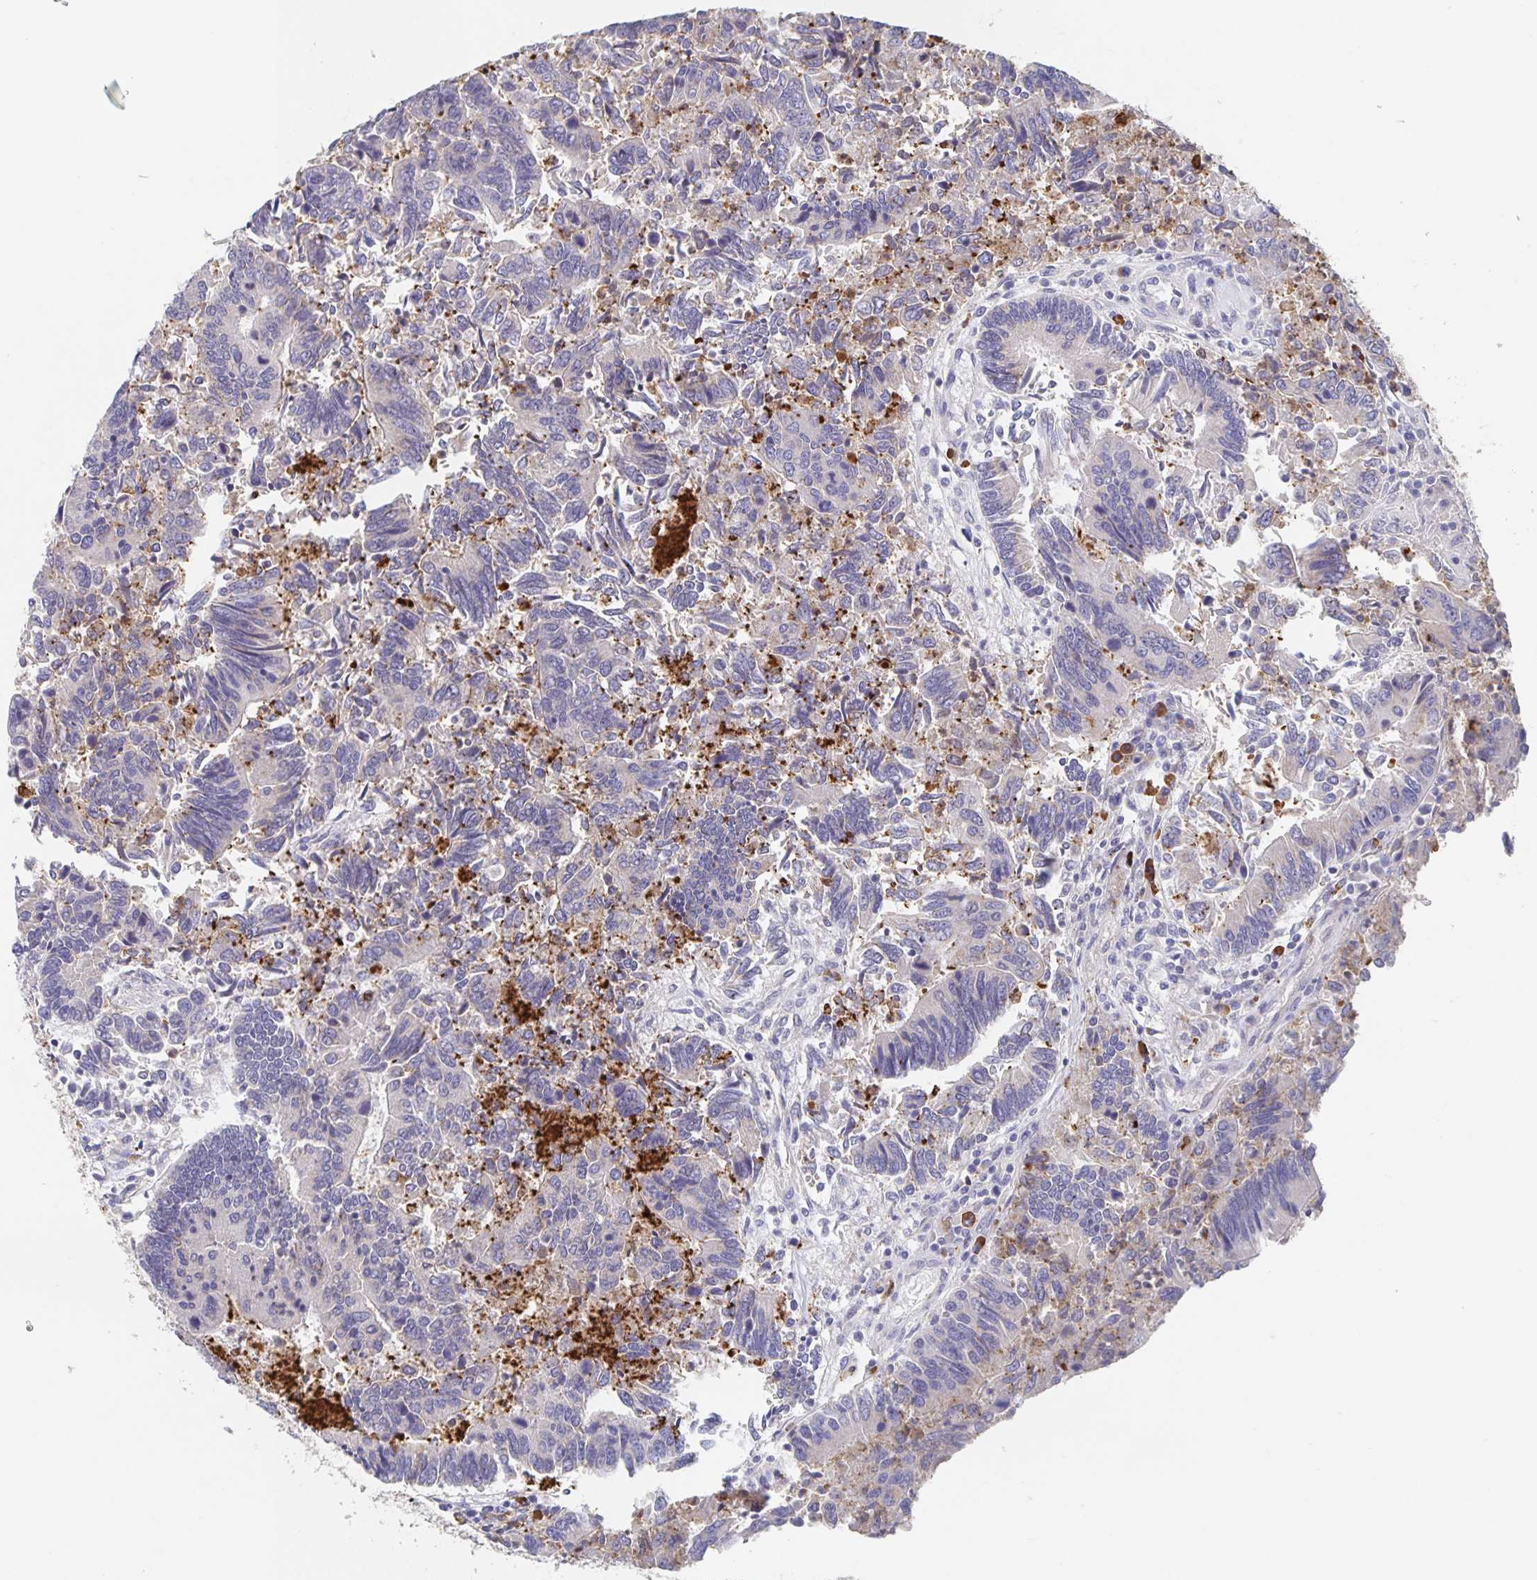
{"staining": {"intensity": "weak", "quantity": "<25%", "location": "cytoplasmic/membranous"}, "tissue": "colorectal cancer", "cell_type": "Tumor cells", "image_type": "cancer", "snomed": [{"axis": "morphology", "description": "Adenocarcinoma, NOS"}, {"axis": "topography", "description": "Colon"}], "caption": "A micrograph of human colorectal cancer is negative for staining in tumor cells.", "gene": "CDC42BPG", "patient": {"sex": "female", "age": 67}}